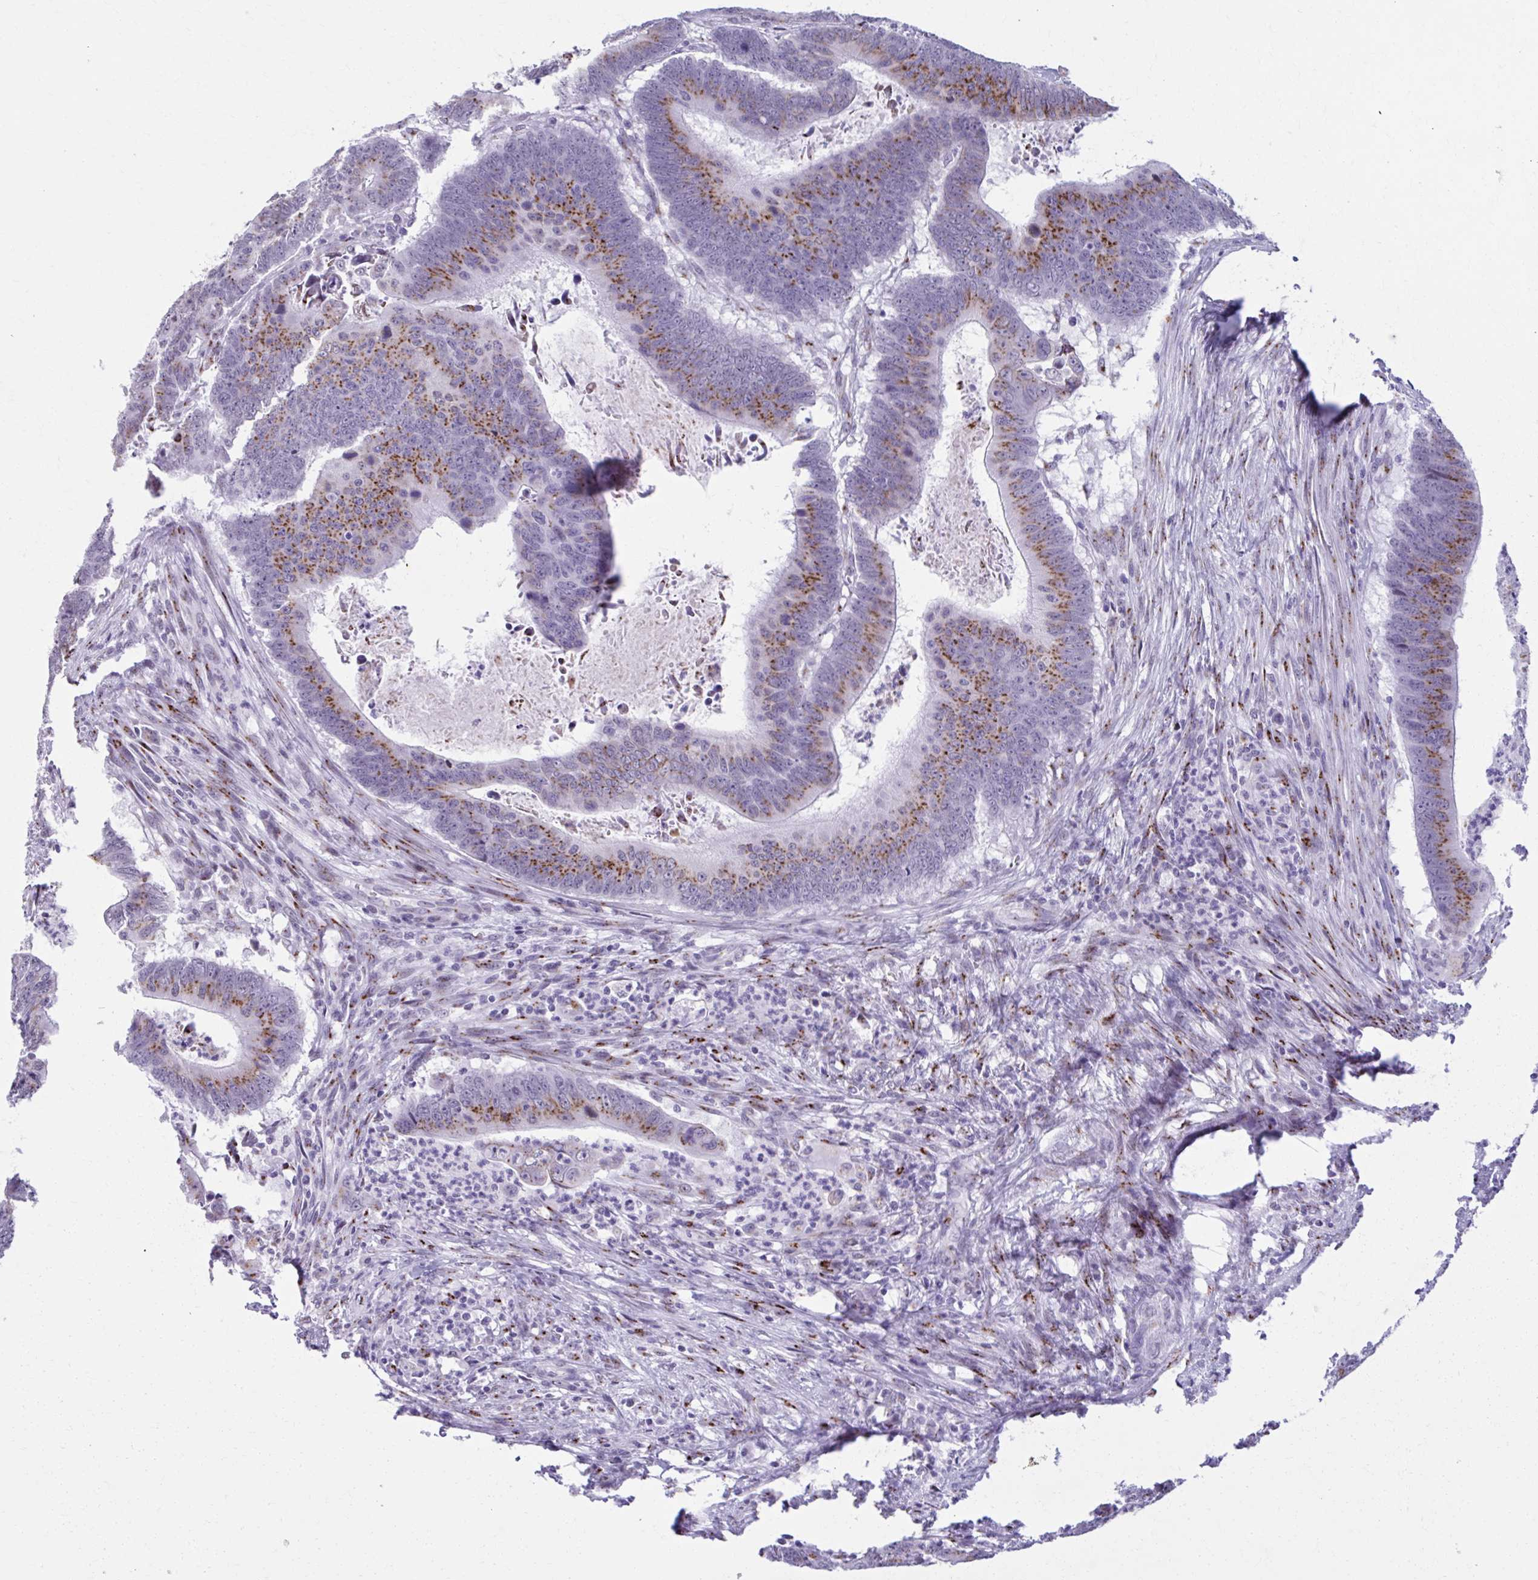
{"staining": {"intensity": "moderate", "quantity": "25%-75%", "location": "cytoplasmic/membranous"}, "tissue": "colorectal cancer", "cell_type": "Tumor cells", "image_type": "cancer", "snomed": [{"axis": "morphology", "description": "Adenocarcinoma, NOS"}, {"axis": "topography", "description": "Colon"}], "caption": "A brown stain shows moderate cytoplasmic/membranous staining of a protein in human adenocarcinoma (colorectal) tumor cells.", "gene": "ZNF682", "patient": {"sex": "male", "age": 62}}